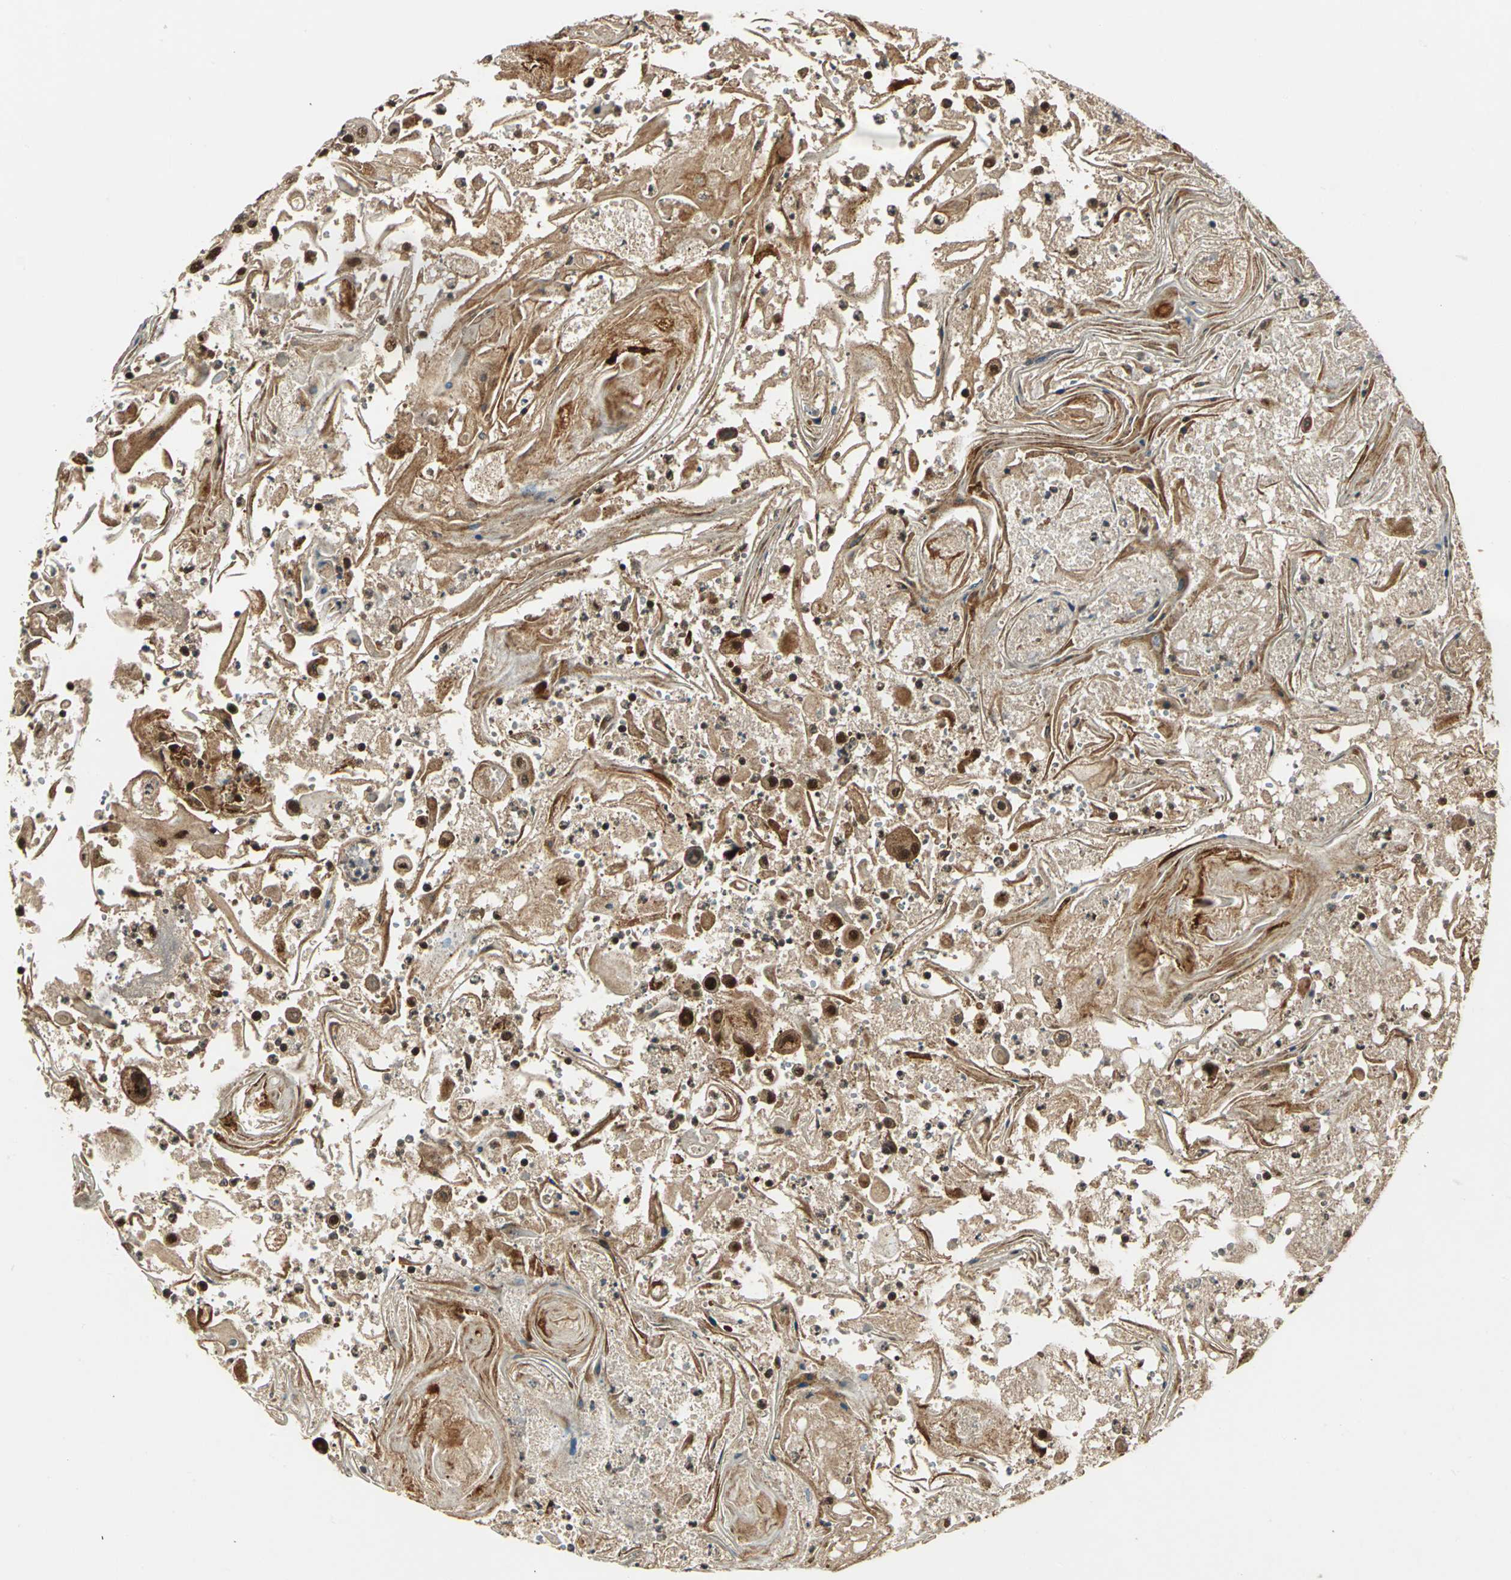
{"staining": {"intensity": "strong", "quantity": ">75%", "location": "cytoplasmic/membranous,nuclear"}, "tissue": "head and neck cancer", "cell_type": "Tumor cells", "image_type": "cancer", "snomed": [{"axis": "morphology", "description": "Squamous cell carcinoma, NOS"}, {"axis": "topography", "description": "Oral tissue"}, {"axis": "topography", "description": "Head-Neck"}], "caption": "Human head and neck squamous cell carcinoma stained with a brown dye exhibits strong cytoplasmic/membranous and nuclear positive expression in about >75% of tumor cells.", "gene": "PPP1R13L", "patient": {"sex": "female", "age": 76}}